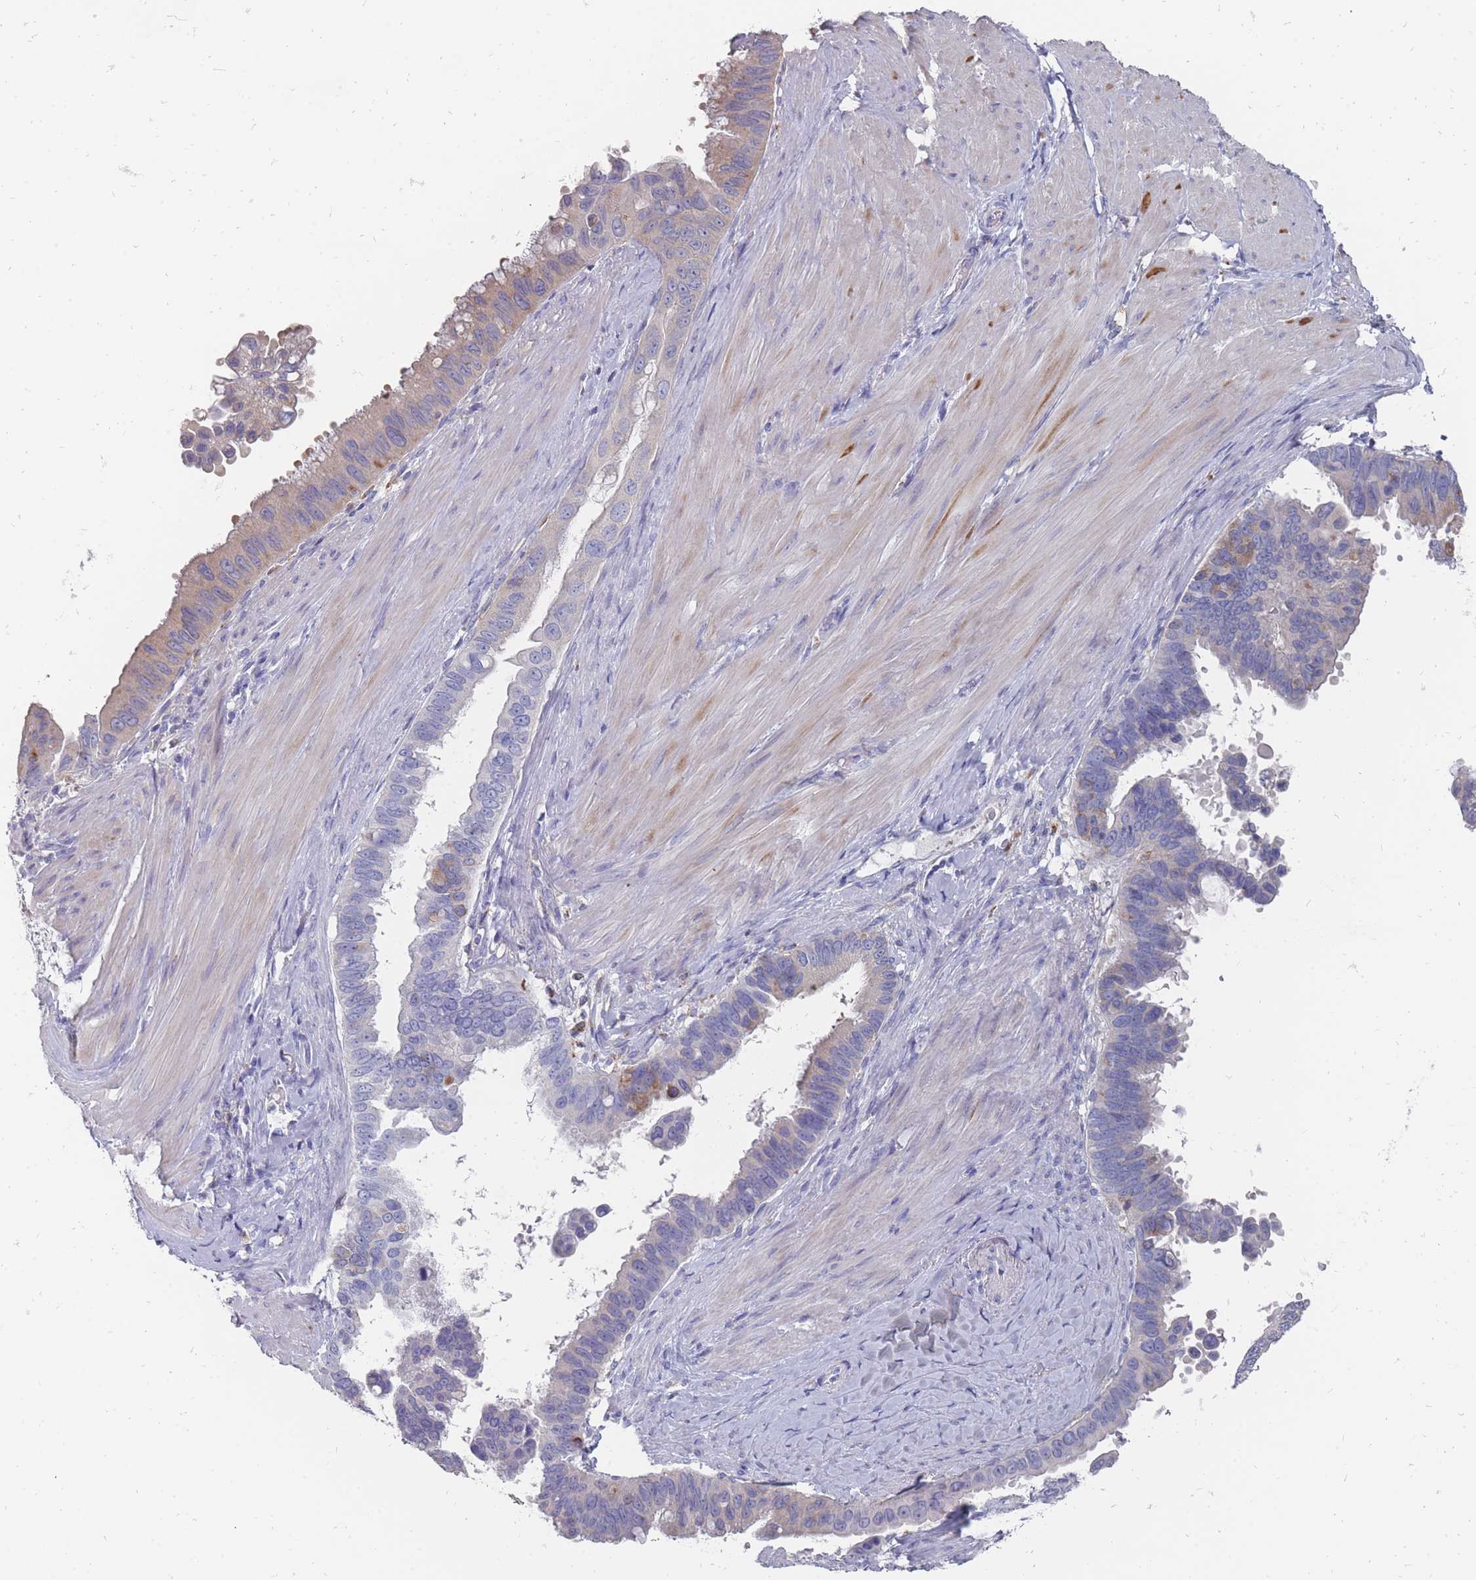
{"staining": {"intensity": "weak", "quantity": "25%-75%", "location": "cytoplasmic/membranous"}, "tissue": "pancreatic cancer", "cell_type": "Tumor cells", "image_type": "cancer", "snomed": [{"axis": "morphology", "description": "Inflammation, NOS"}, {"axis": "morphology", "description": "Adenocarcinoma, NOS"}, {"axis": "topography", "description": "Pancreas"}], "caption": "A brown stain shows weak cytoplasmic/membranous staining of a protein in human pancreatic adenocarcinoma tumor cells.", "gene": "OTULINL", "patient": {"sex": "female", "age": 56}}